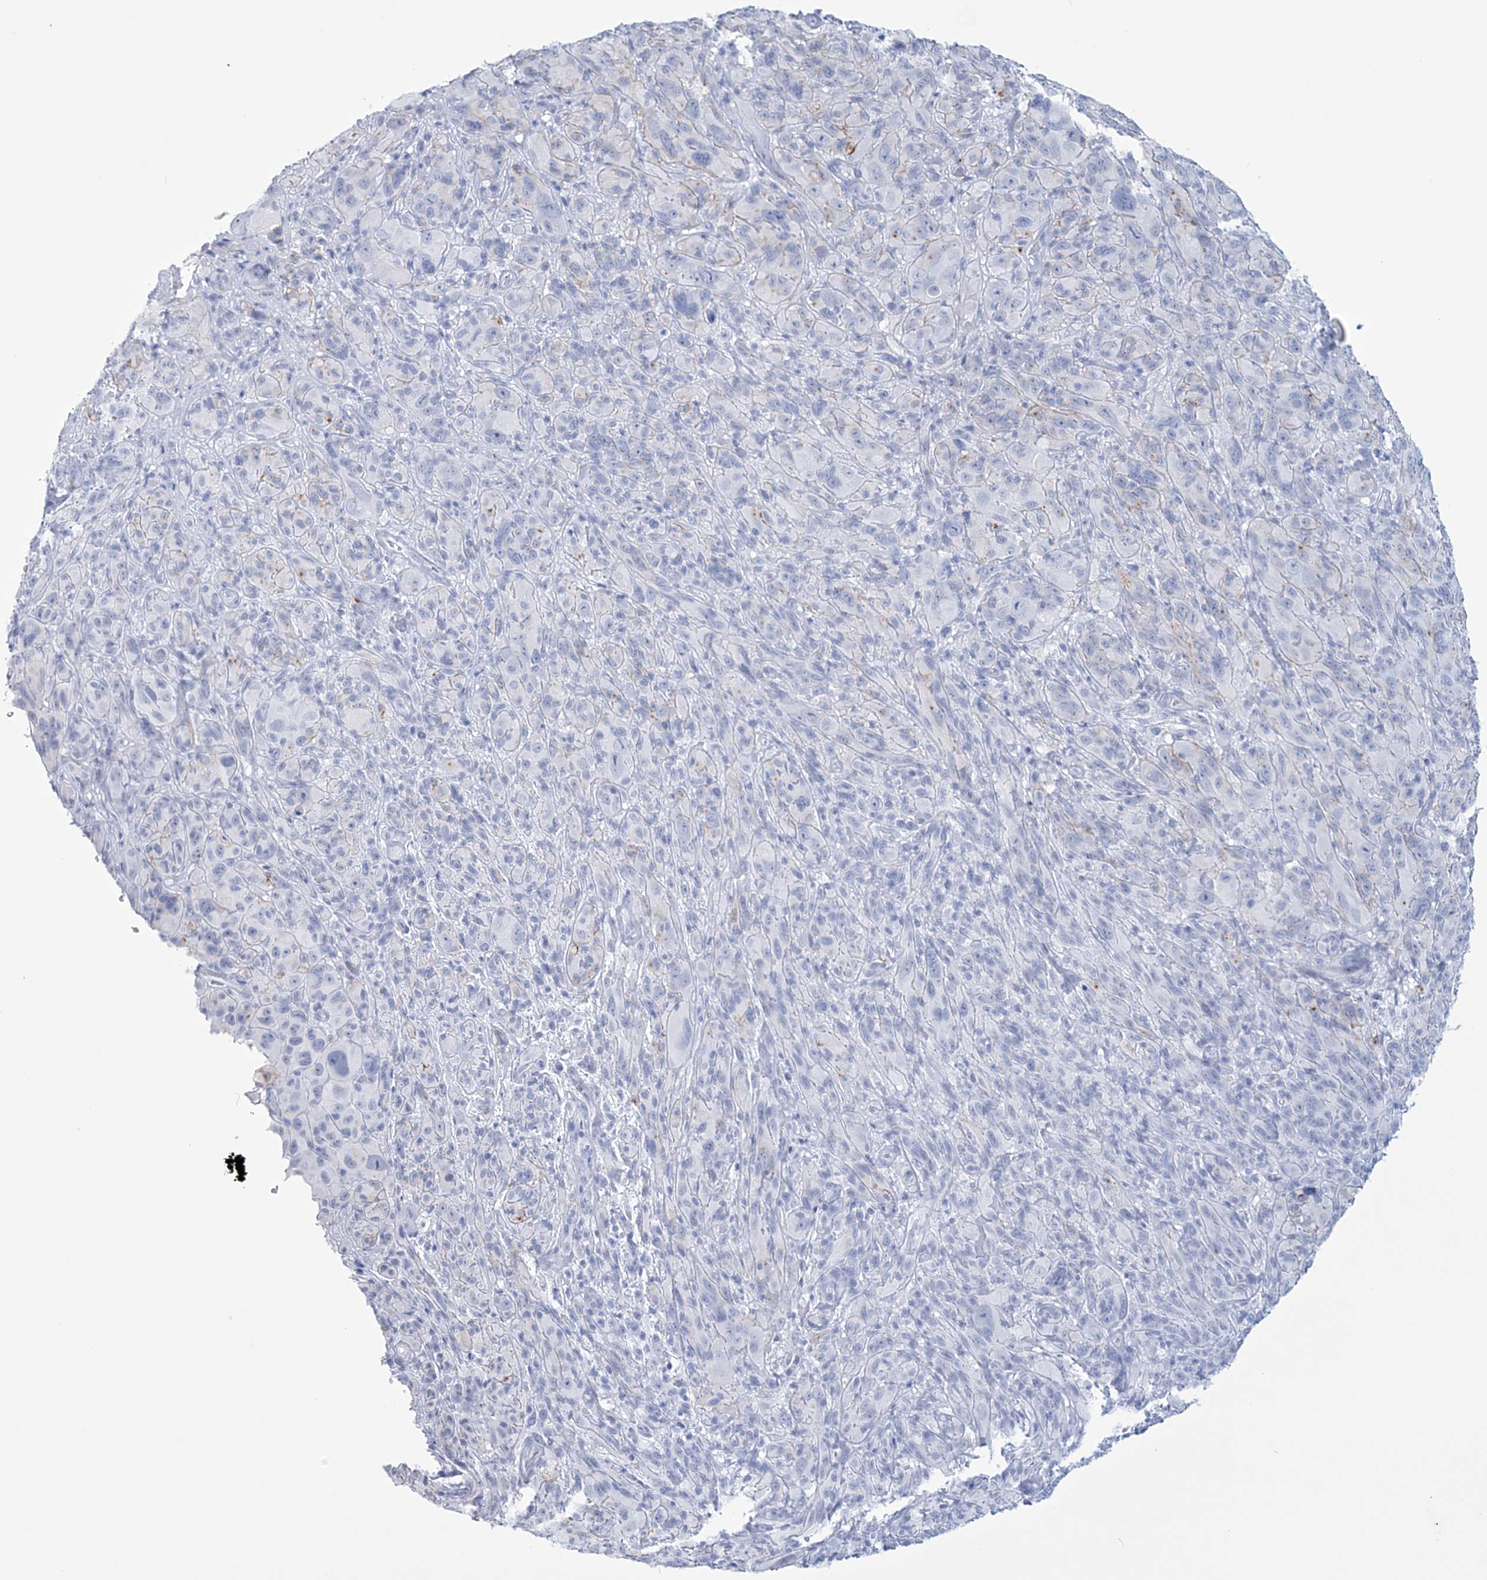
{"staining": {"intensity": "negative", "quantity": "none", "location": "none"}, "tissue": "melanoma", "cell_type": "Tumor cells", "image_type": "cancer", "snomed": [{"axis": "morphology", "description": "Malignant melanoma, NOS"}, {"axis": "topography", "description": "Skin of head"}], "caption": "An IHC histopathology image of malignant melanoma is shown. There is no staining in tumor cells of malignant melanoma. (DAB (3,3'-diaminobenzidine) immunohistochemistry, high magnification).", "gene": "DPCD", "patient": {"sex": "male", "age": 96}}